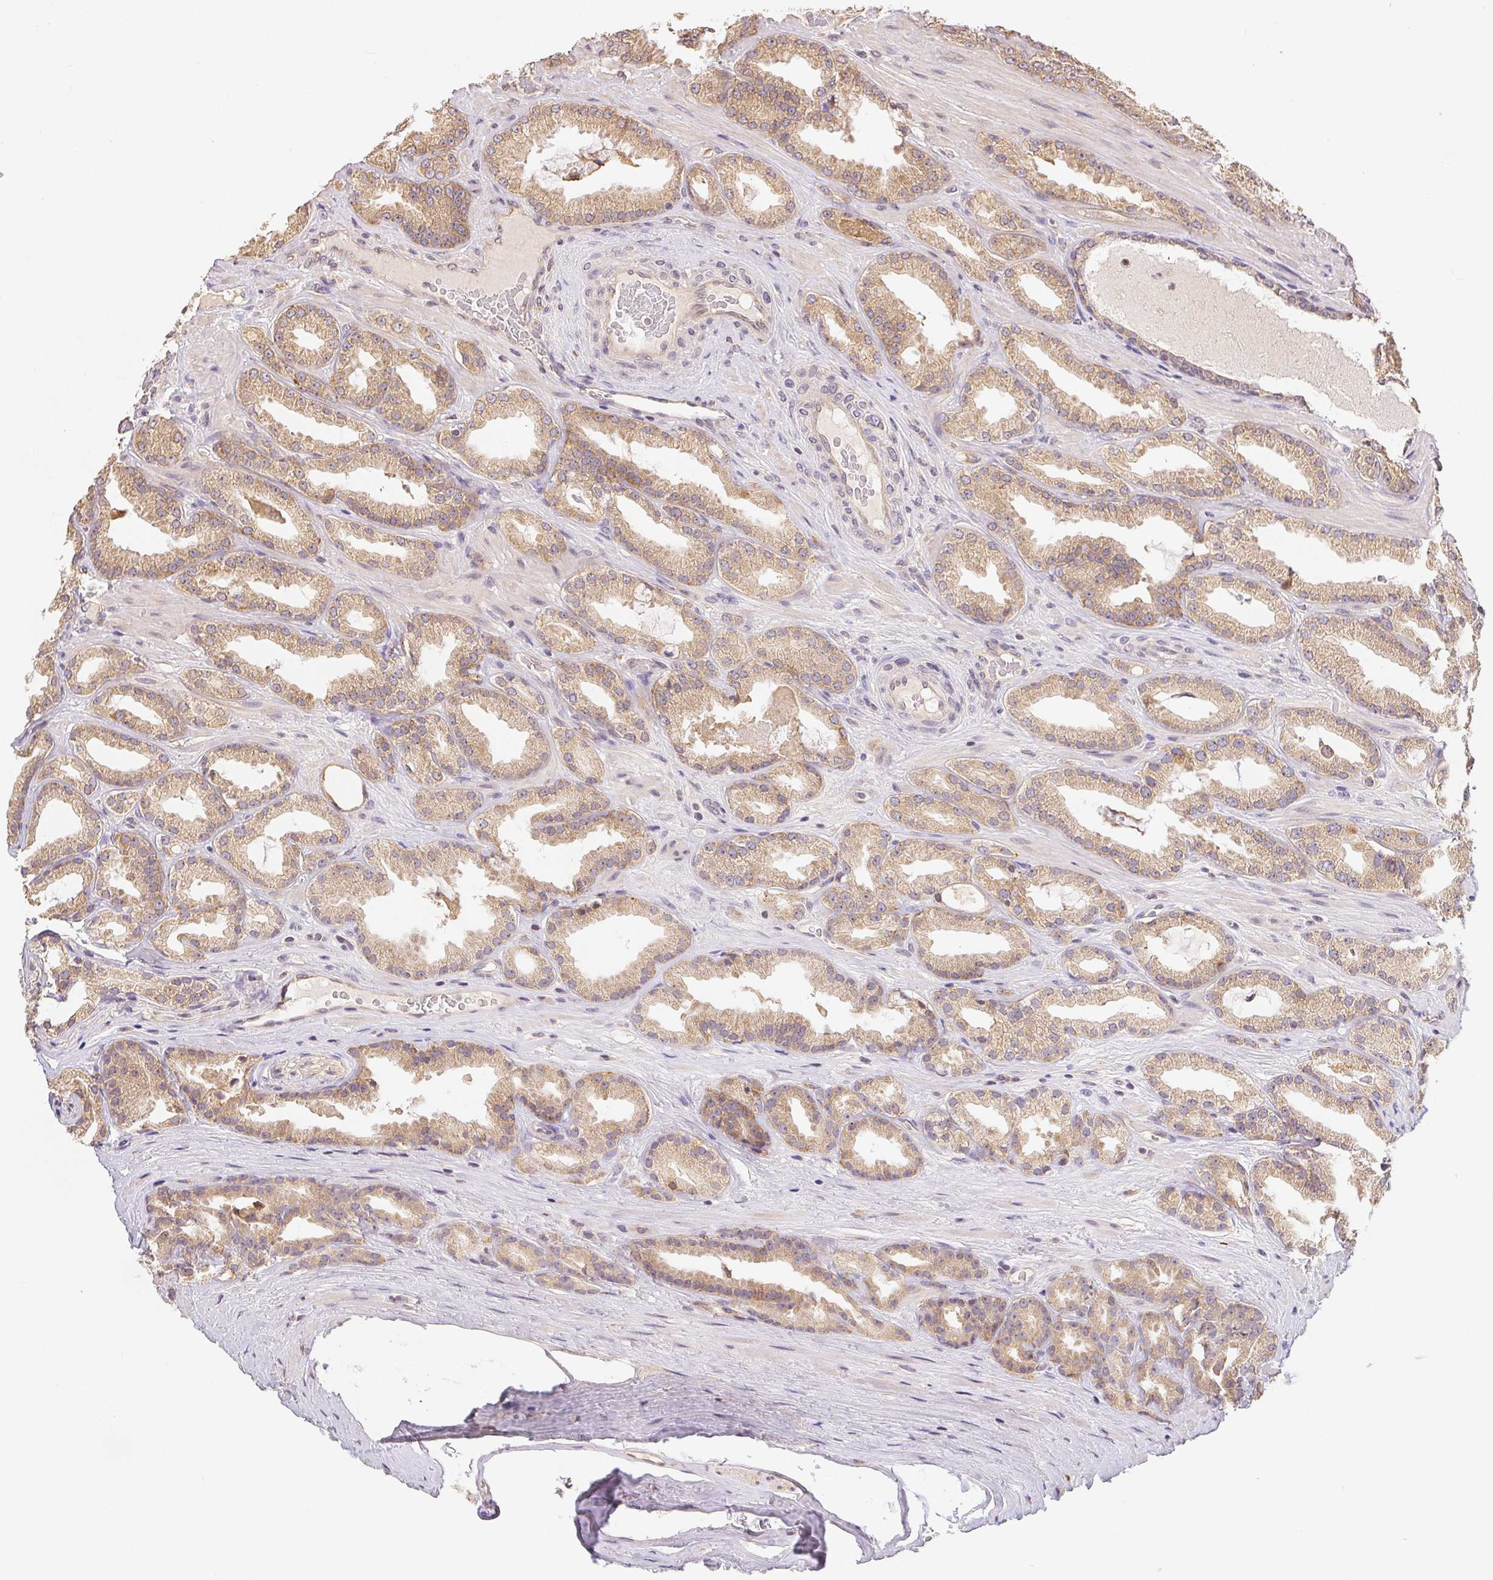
{"staining": {"intensity": "weak", "quantity": ">75%", "location": "cytoplasmic/membranous"}, "tissue": "prostate cancer", "cell_type": "Tumor cells", "image_type": "cancer", "snomed": [{"axis": "morphology", "description": "Adenocarcinoma, Low grade"}, {"axis": "topography", "description": "Prostate"}], "caption": "A photomicrograph of prostate adenocarcinoma (low-grade) stained for a protein demonstrates weak cytoplasmic/membranous brown staining in tumor cells.", "gene": "SEZ6L2", "patient": {"sex": "male", "age": 61}}